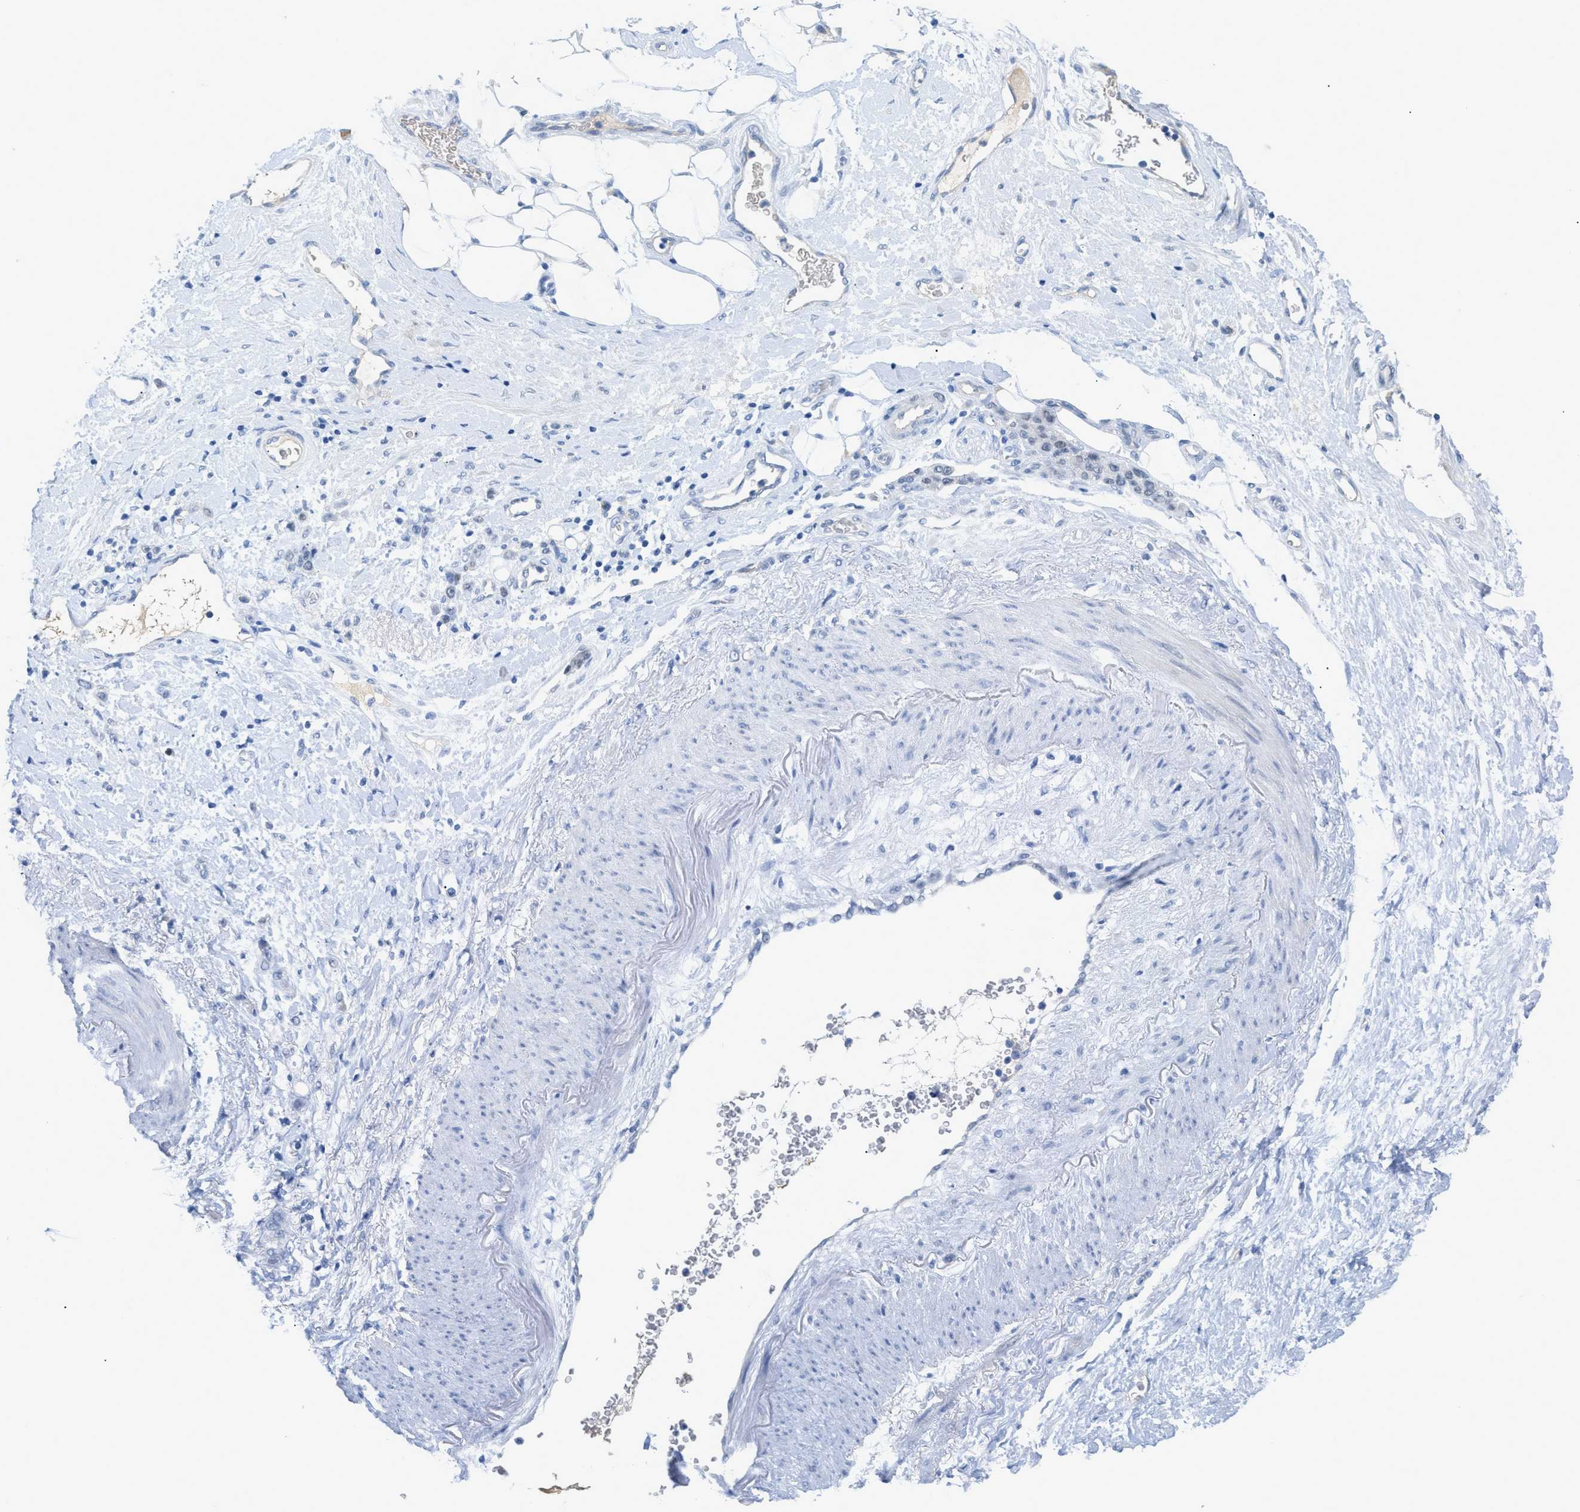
{"staining": {"intensity": "negative", "quantity": "none", "location": "none"}, "tissue": "stomach cancer", "cell_type": "Tumor cells", "image_type": "cancer", "snomed": [{"axis": "morphology", "description": "Adenocarcinoma, NOS"}, {"axis": "topography", "description": "Stomach"}], "caption": "Histopathology image shows no significant protein expression in tumor cells of stomach cancer (adenocarcinoma).", "gene": "HSF2", "patient": {"sex": "male", "age": 82}}